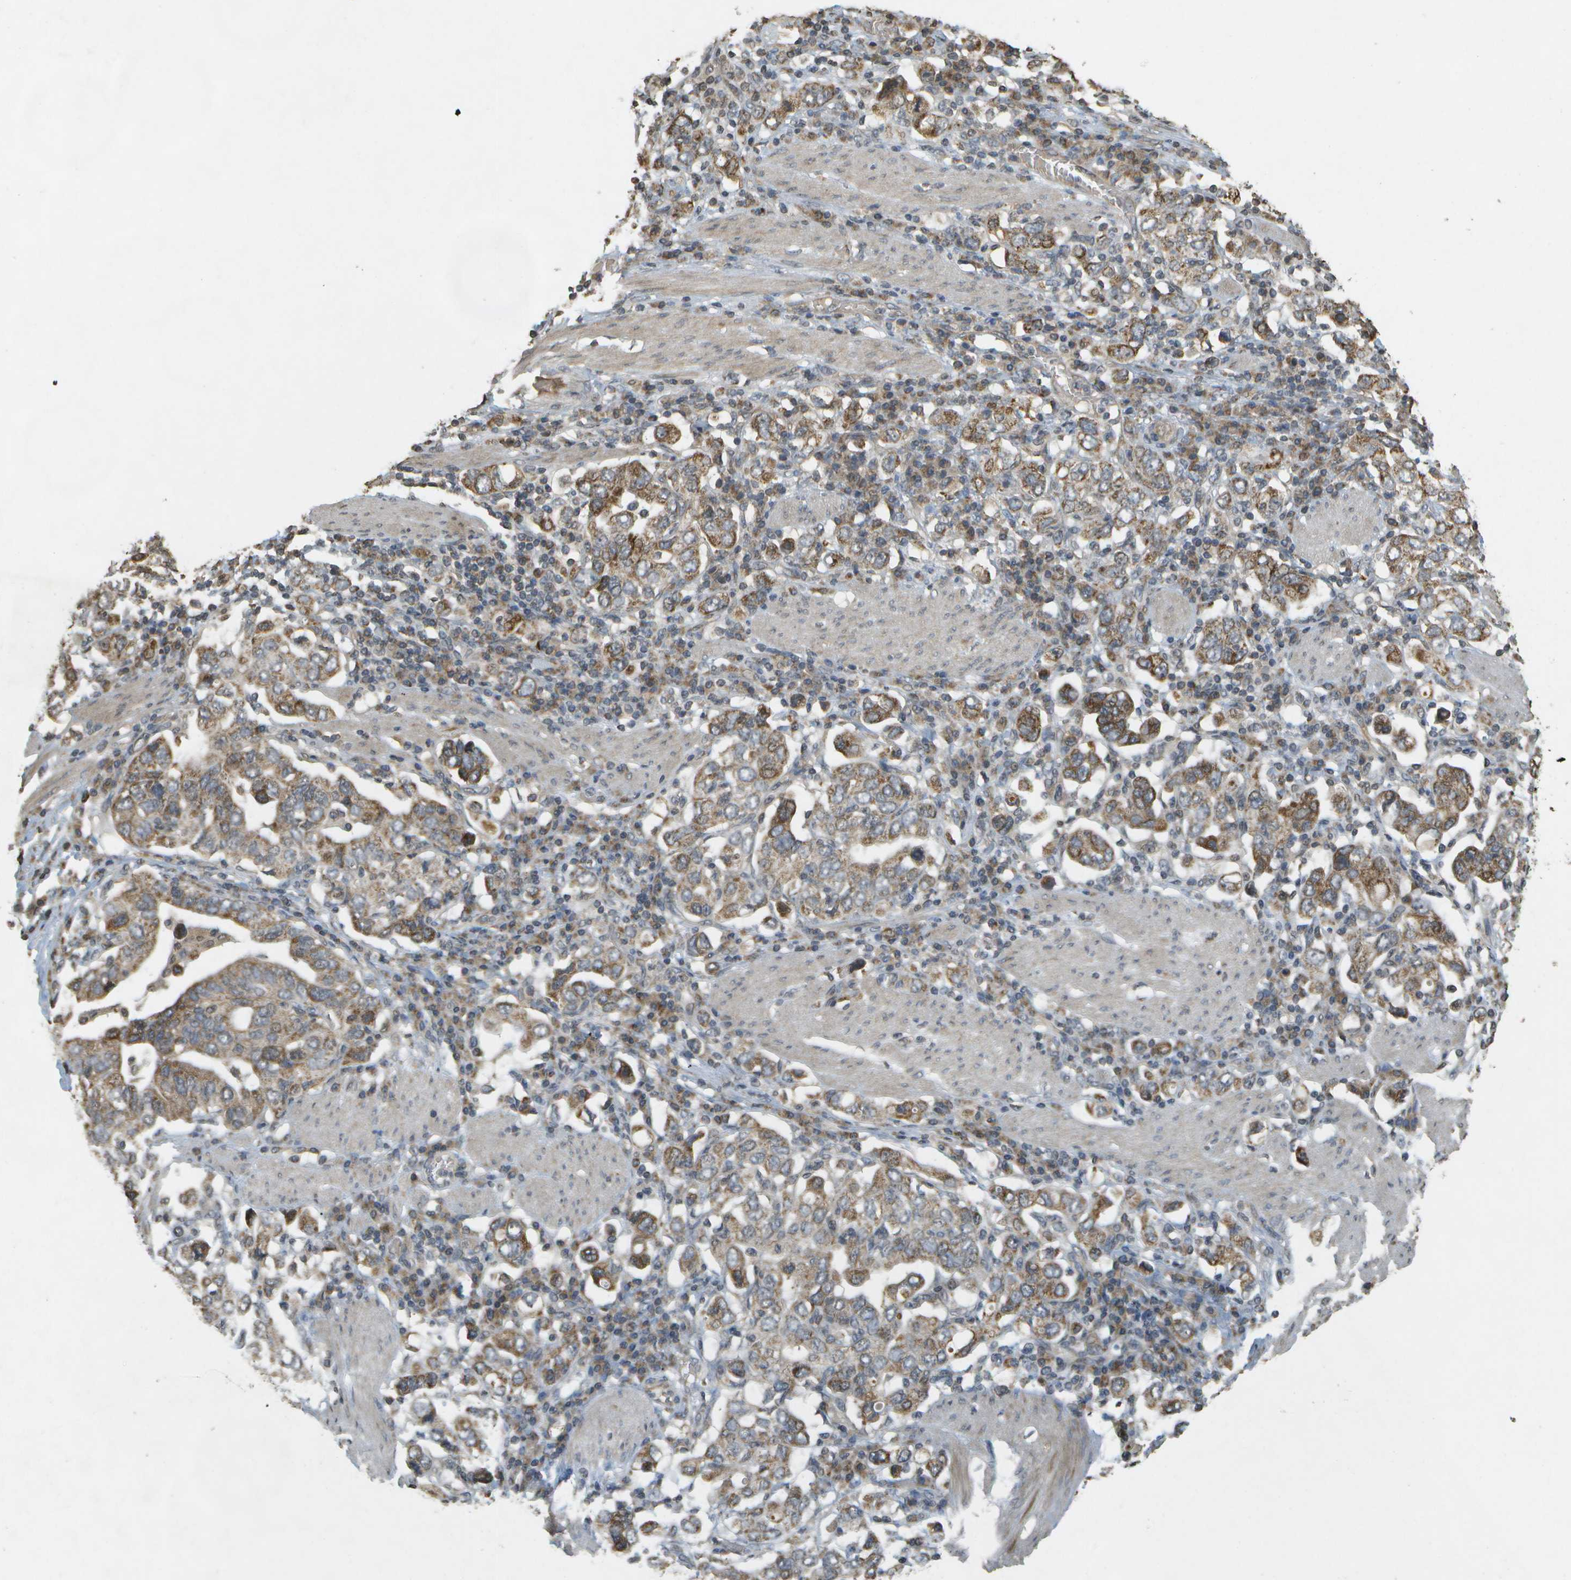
{"staining": {"intensity": "moderate", "quantity": ">75%", "location": "cytoplasmic/membranous"}, "tissue": "stomach cancer", "cell_type": "Tumor cells", "image_type": "cancer", "snomed": [{"axis": "morphology", "description": "Adenocarcinoma, NOS"}, {"axis": "topography", "description": "Stomach, upper"}], "caption": "A micrograph of human adenocarcinoma (stomach) stained for a protein shows moderate cytoplasmic/membranous brown staining in tumor cells.", "gene": "RAB21", "patient": {"sex": "male", "age": 62}}